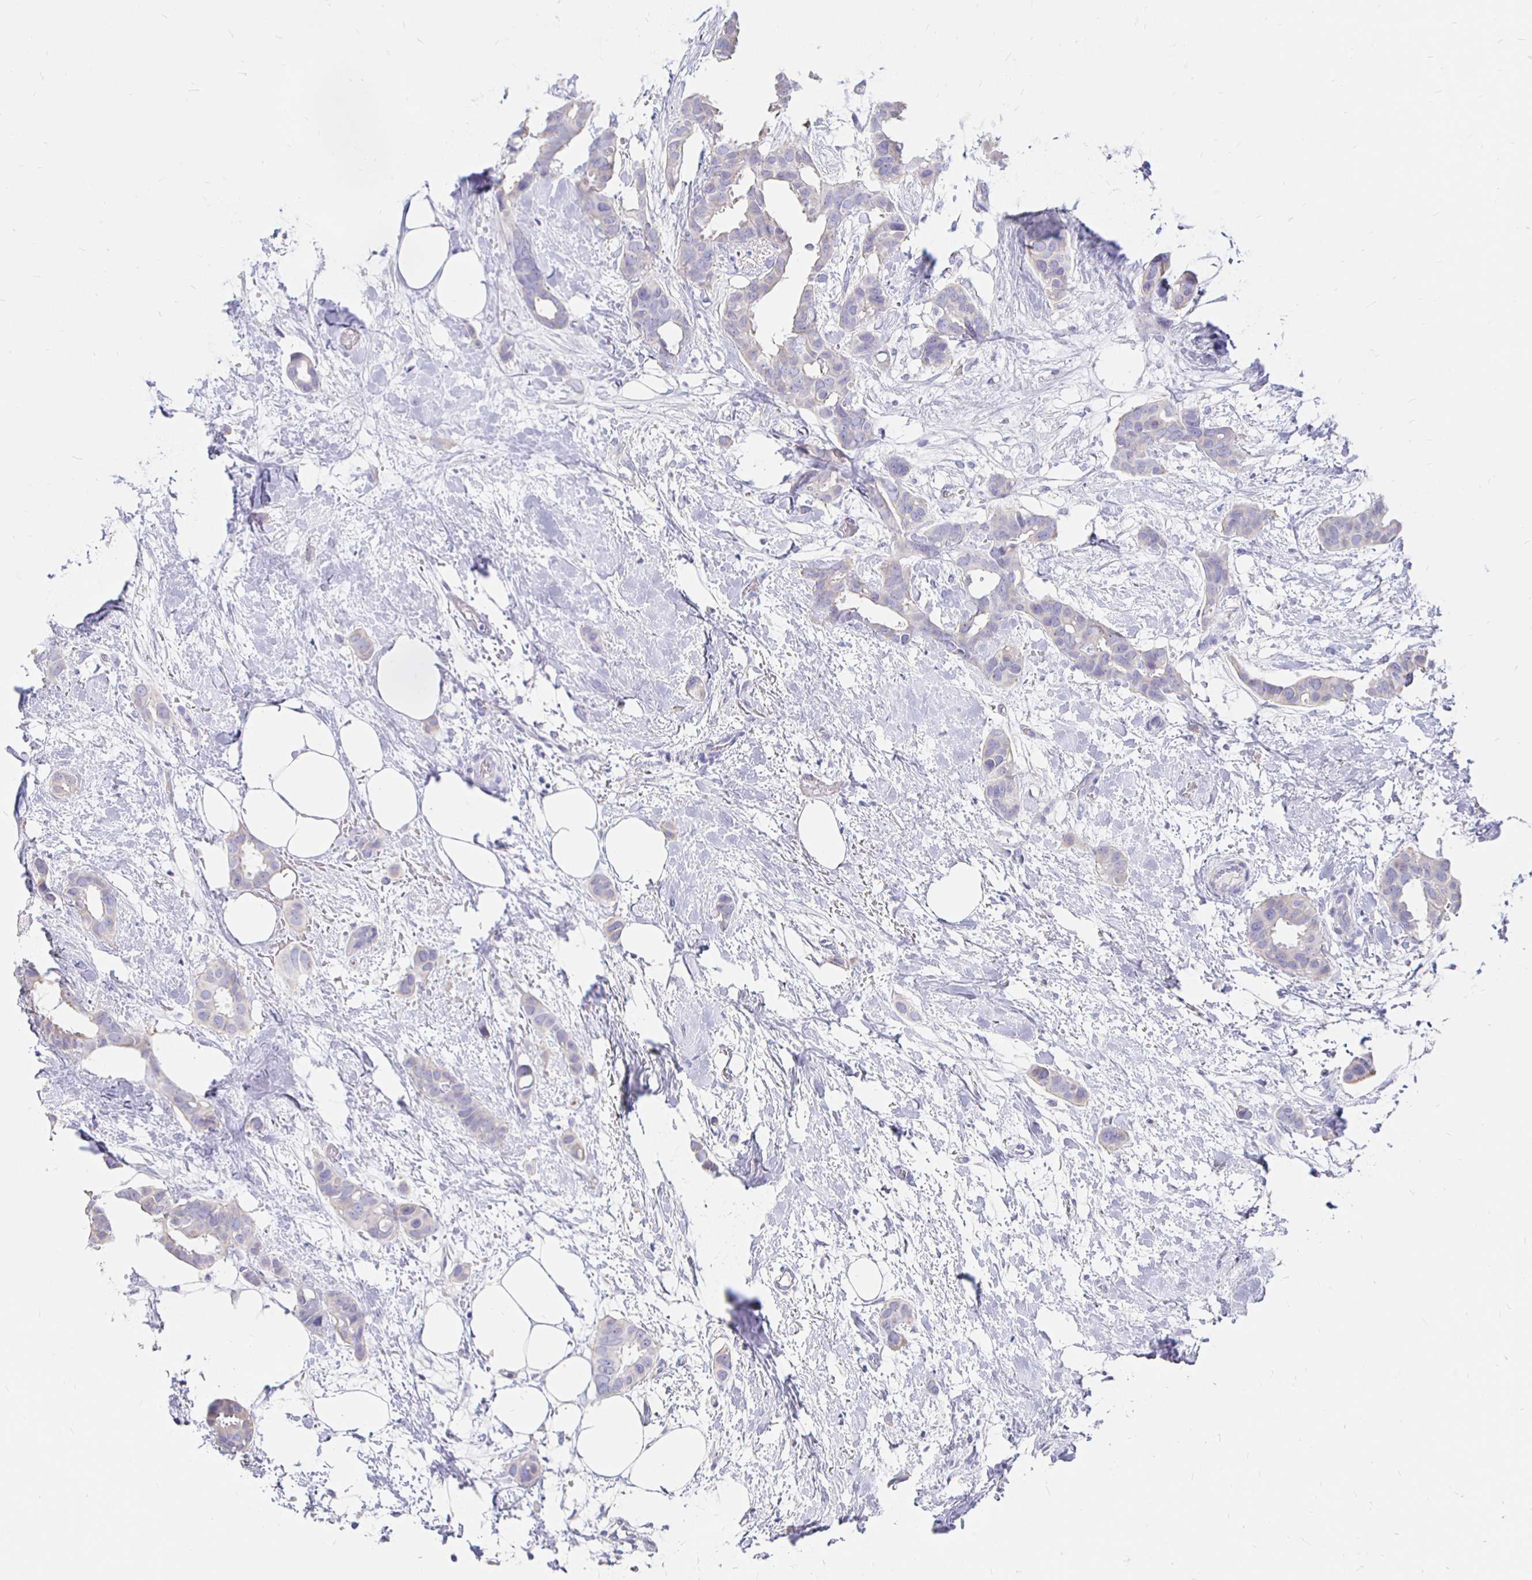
{"staining": {"intensity": "weak", "quantity": "<25%", "location": "cytoplasmic/membranous"}, "tissue": "breast cancer", "cell_type": "Tumor cells", "image_type": "cancer", "snomed": [{"axis": "morphology", "description": "Duct carcinoma"}, {"axis": "topography", "description": "Breast"}], "caption": "The photomicrograph demonstrates no staining of tumor cells in infiltrating ductal carcinoma (breast). (DAB (3,3'-diaminobenzidine) IHC visualized using brightfield microscopy, high magnification).", "gene": "NECAB1", "patient": {"sex": "female", "age": 62}}